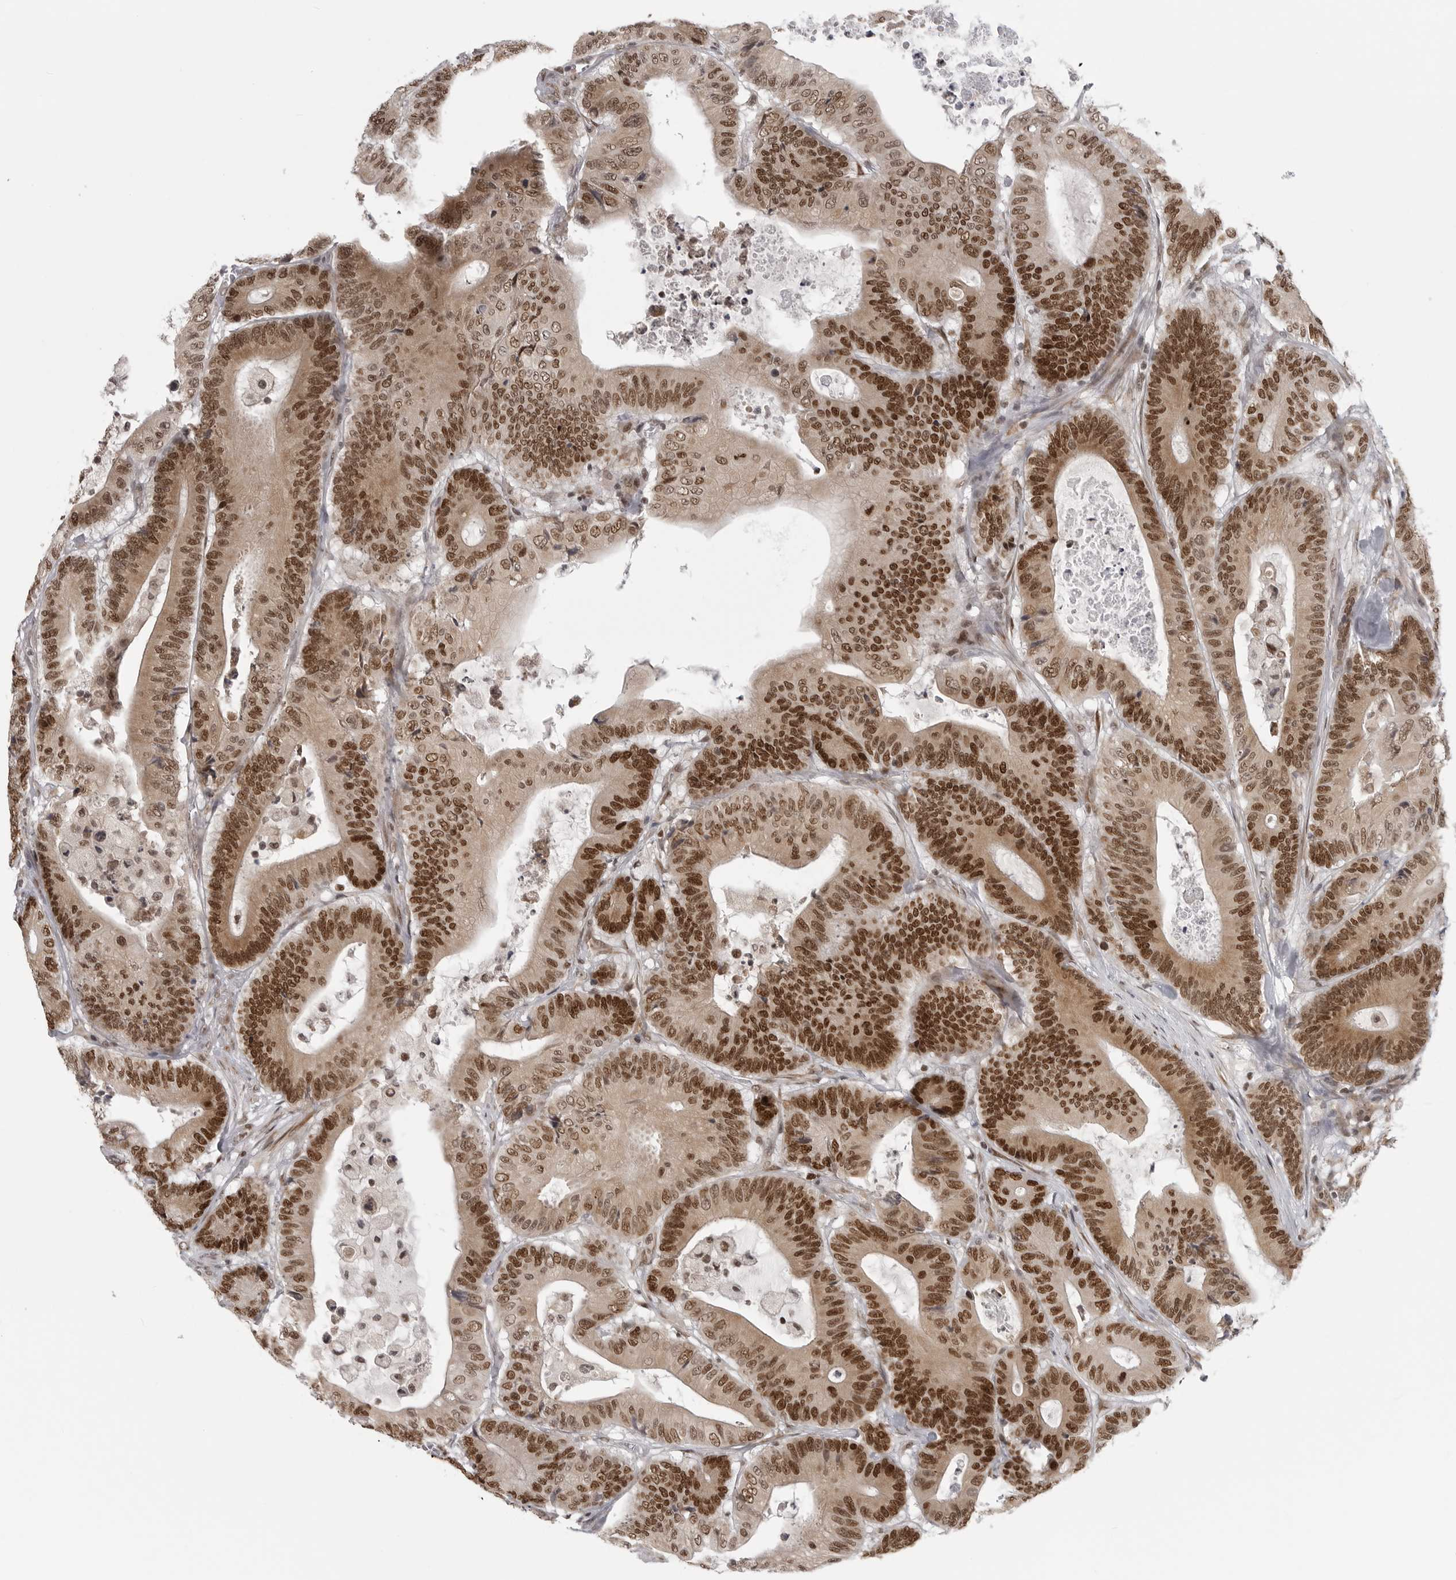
{"staining": {"intensity": "strong", "quantity": ">75%", "location": "nuclear"}, "tissue": "colorectal cancer", "cell_type": "Tumor cells", "image_type": "cancer", "snomed": [{"axis": "morphology", "description": "Adenocarcinoma, NOS"}, {"axis": "topography", "description": "Colon"}], "caption": "DAB (3,3'-diaminobenzidine) immunohistochemical staining of colorectal cancer (adenocarcinoma) shows strong nuclear protein positivity in approximately >75% of tumor cells.", "gene": "PRDM10", "patient": {"sex": "female", "age": 84}}